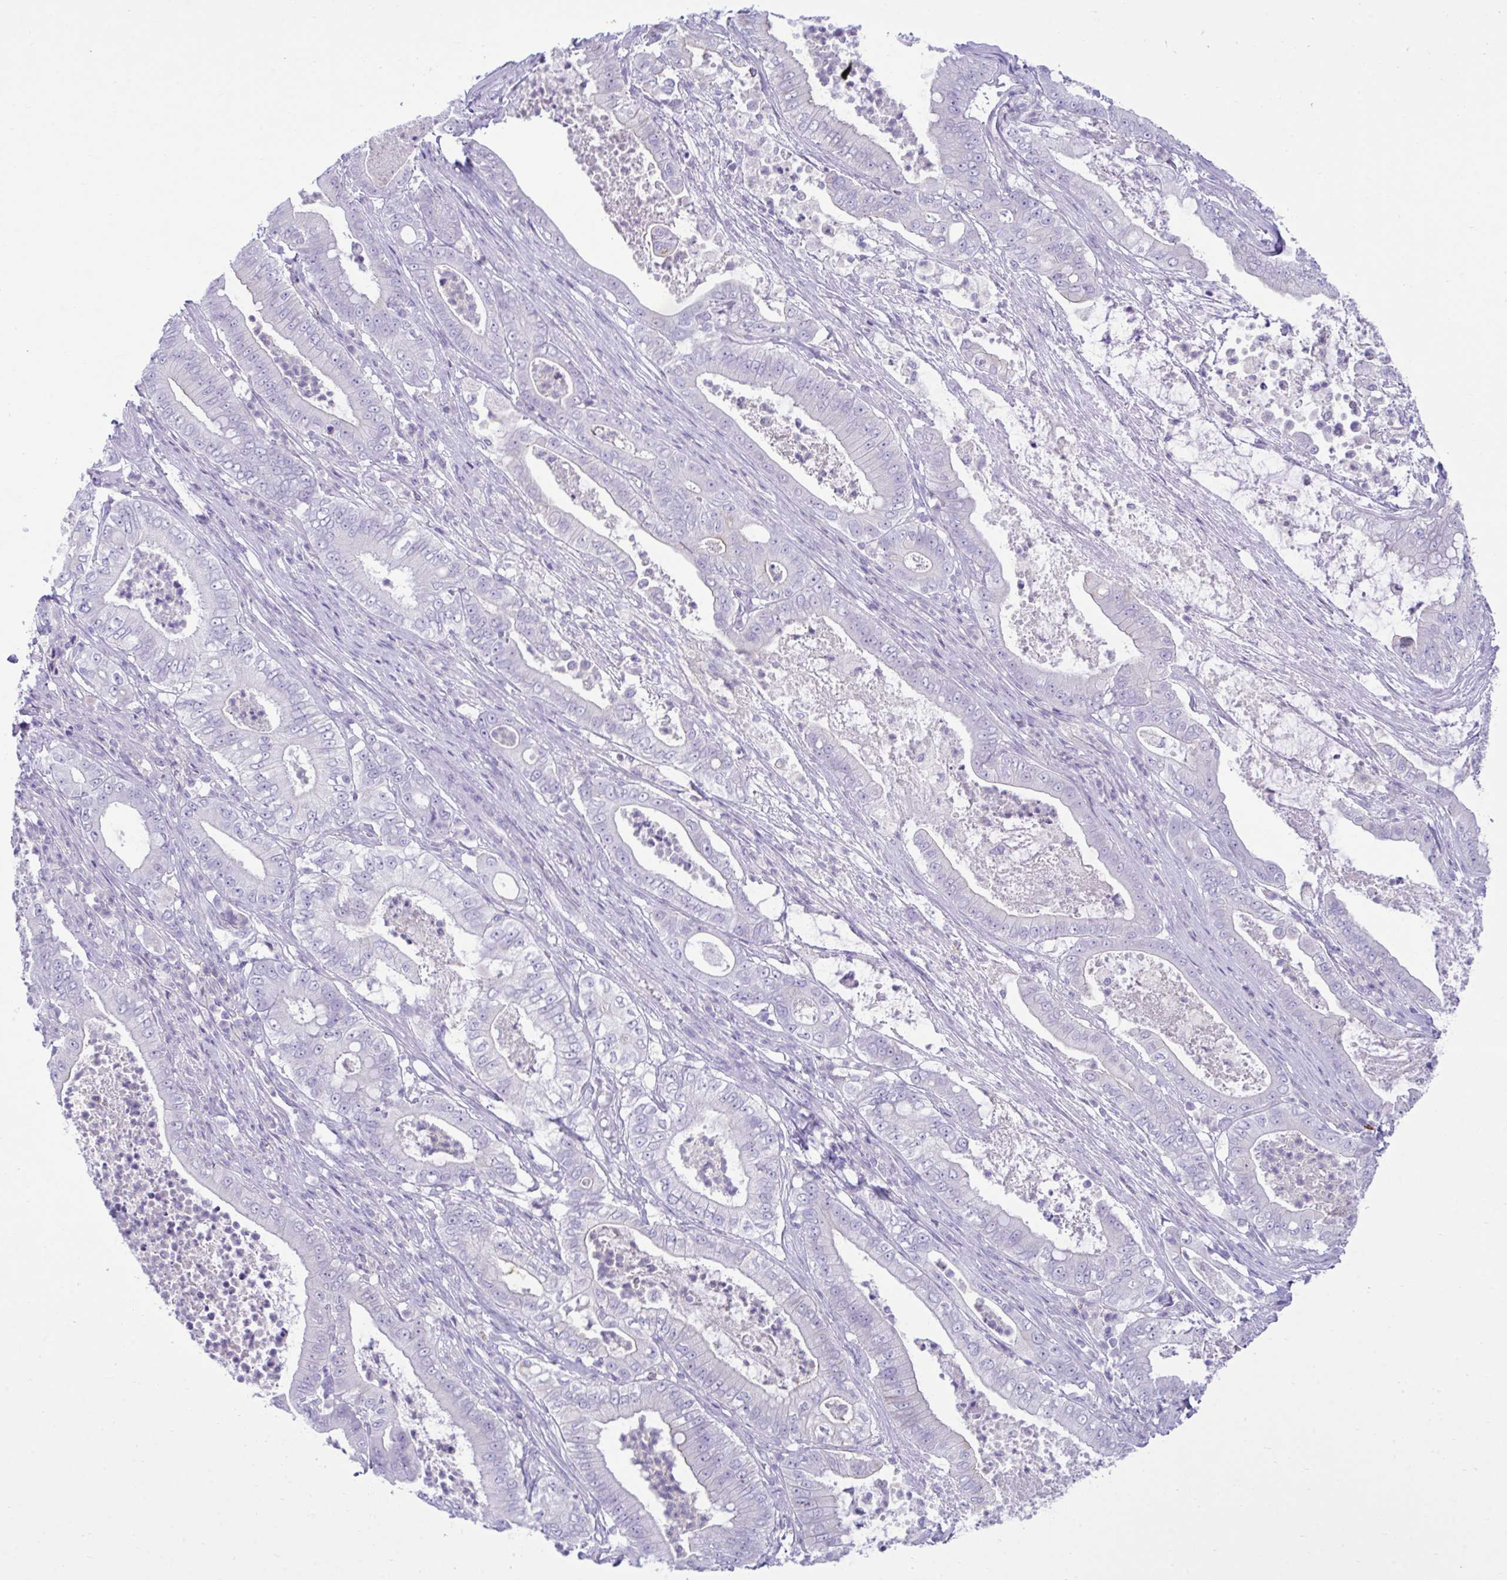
{"staining": {"intensity": "negative", "quantity": "none", "location": "none"}, "tissue": "pancreatic cancer", "cell_type": "Tumor cells", "image_type": "cancer", "snomed": [{"axis": "morphology", "description": "Adenocarcinoma, NOS"}, {"axis": "topography", "description": "Pancreas"}], "caption": "Micrograph shows no significant protein positivity in tumor cells of pancreatic adenocarcinoma.", "gene": "PLEKHH1", "patient": {"sex": "male", "age": 71}}